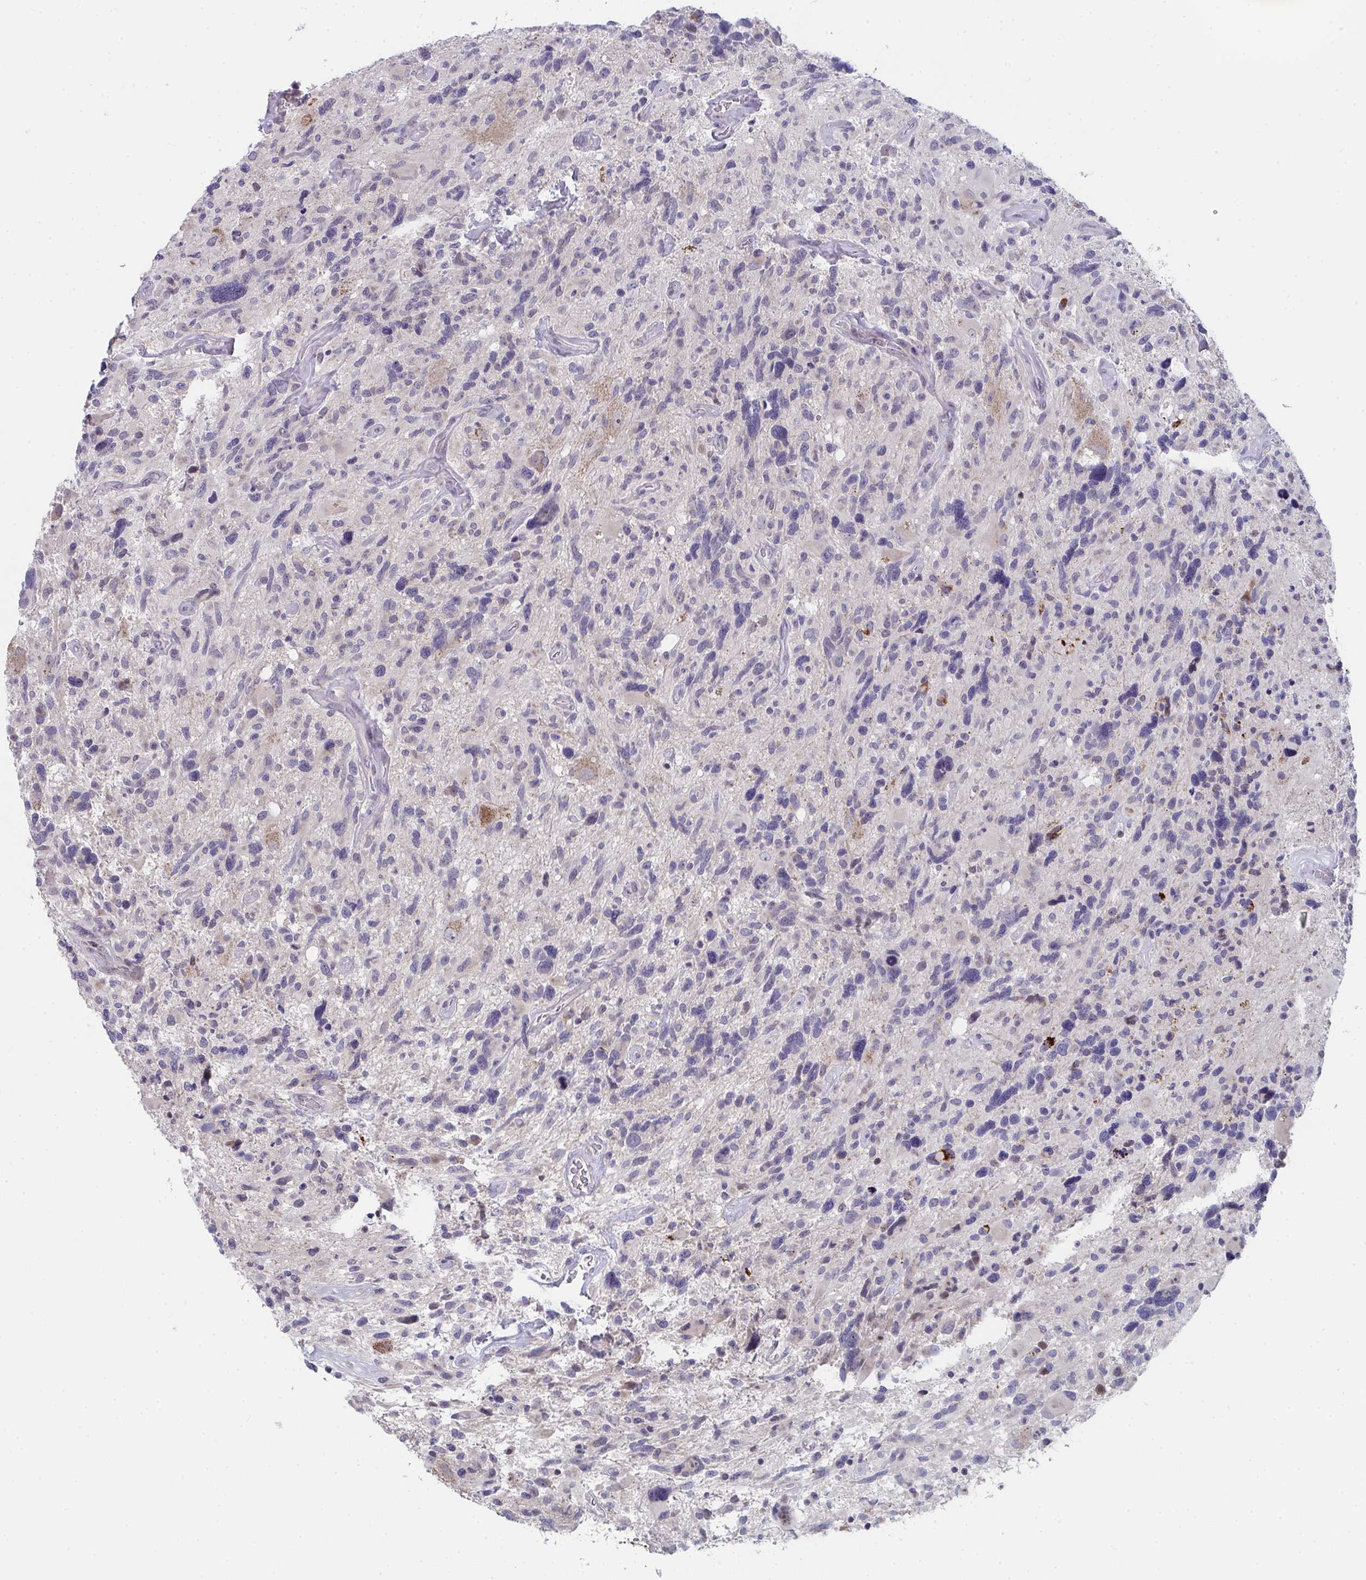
{"staining": {"intensity": "negative", "quantity": "none", "location": "none"}, "tissue": "glioma", "cell_type": "Tumor cells", "image_type": "cancer", "snomed": [{"axis": "morphology", "description": "Glioma, malignant, High grade"}, {"axis": "topography", "description": "Brain"}], "caption": "A high-resolution micrograph shows immunohistochemistry (IHC) staining of glioma, which reveals no significant positivity in tumor cells.", "gene": "VWDE", "patient": {"sex": "male", "age": 49}}